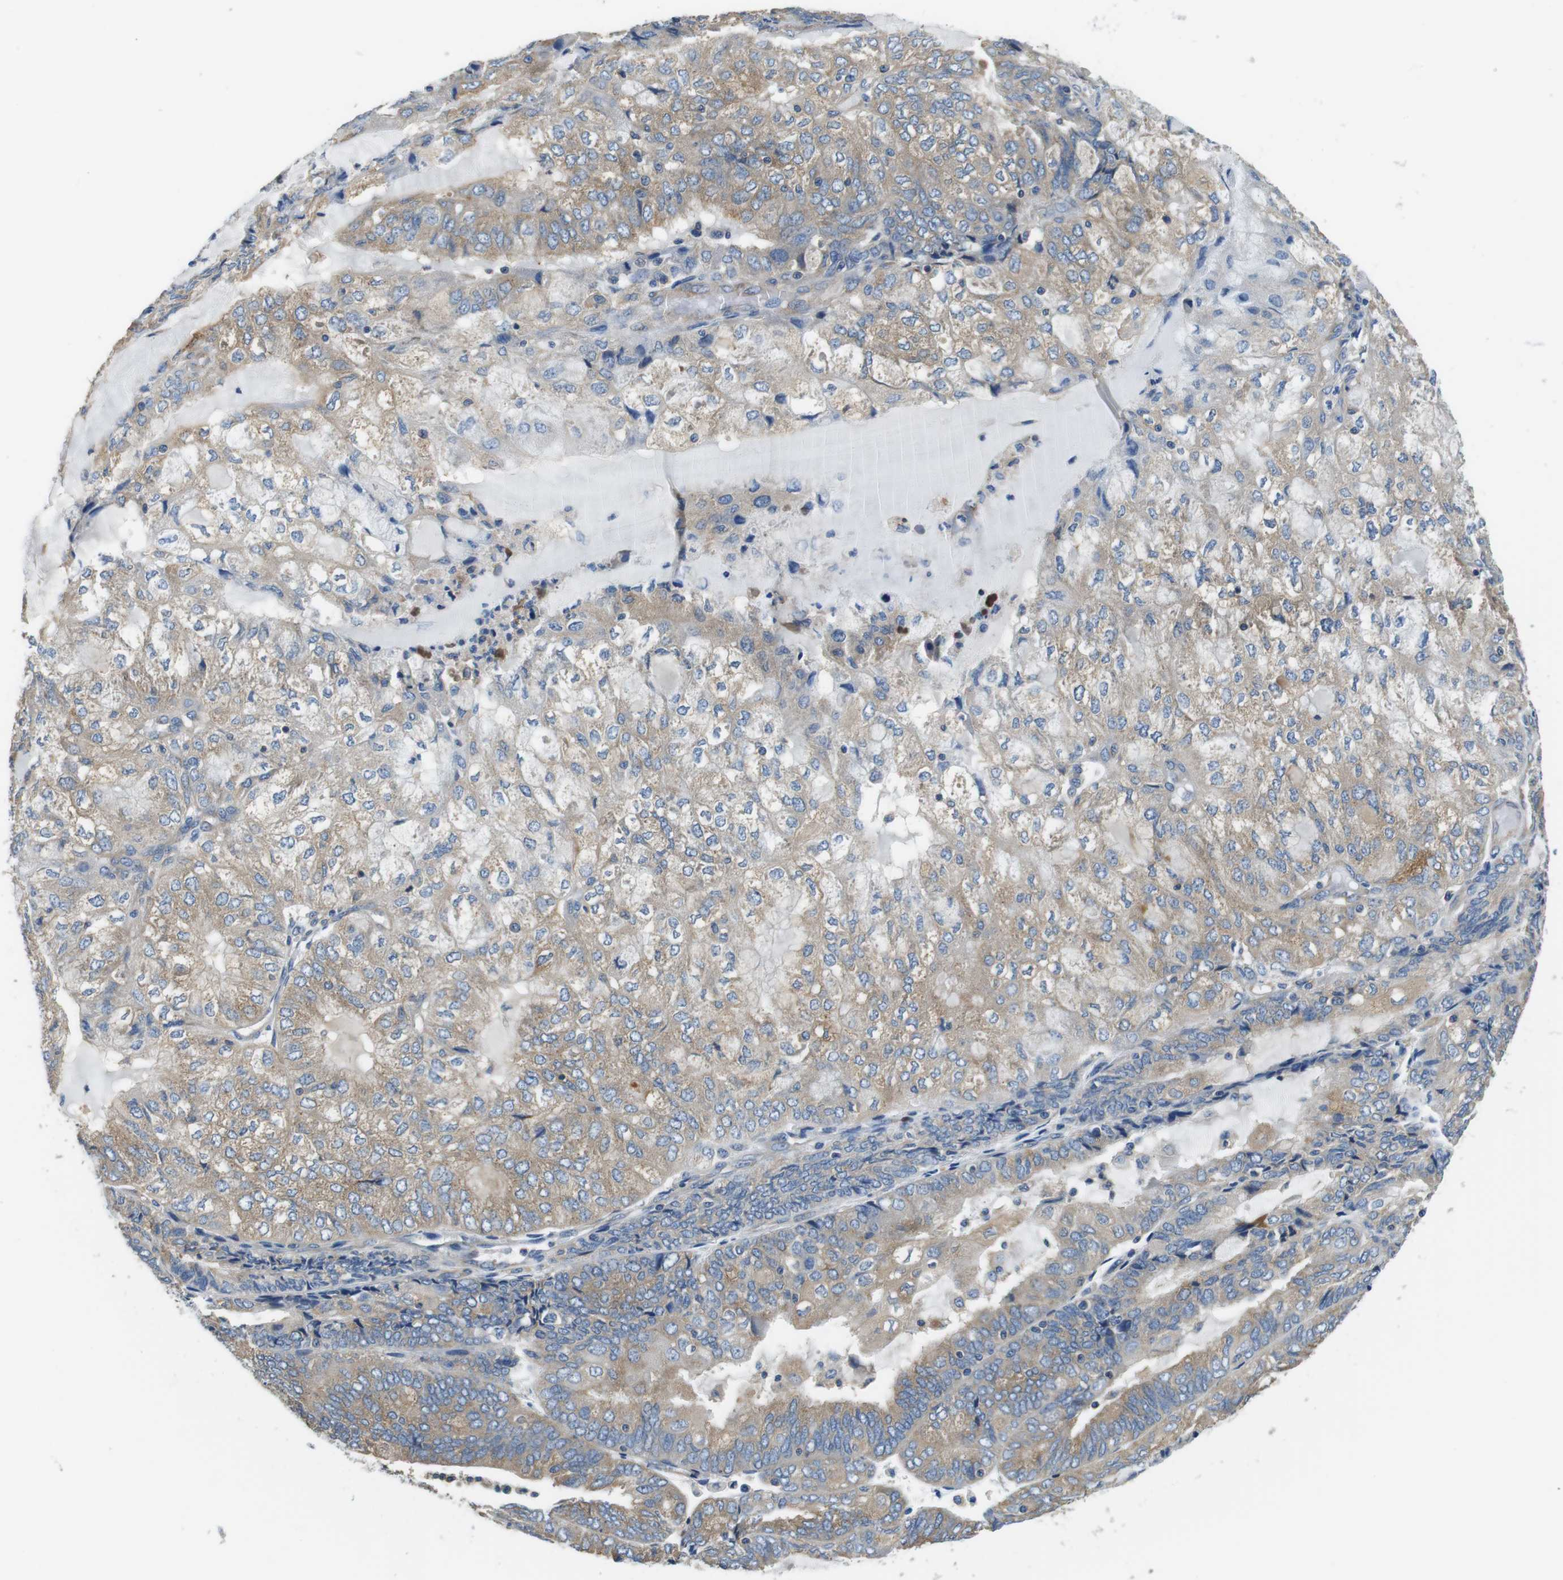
{"staining": {"intensity": "moderate", "quantity": "25%-75%", "location": "cytoplasmic/membranous"}, "tissue": "endometrial cancer", "cell_type": "Tumor cells", "image_type": "cancer", "snomed": [{"axis": "morphology", "description": "Adenocarcinoma, NOS"}, {"axis": "topography", "description": "Endometrium"}], "caption": "Human endometrial adenocarcinoma stained with a protein marker exhibits moderate staining in tumor cells.", "gene": "DENND4C", "patient": {"sex": "female", "age": 81}}